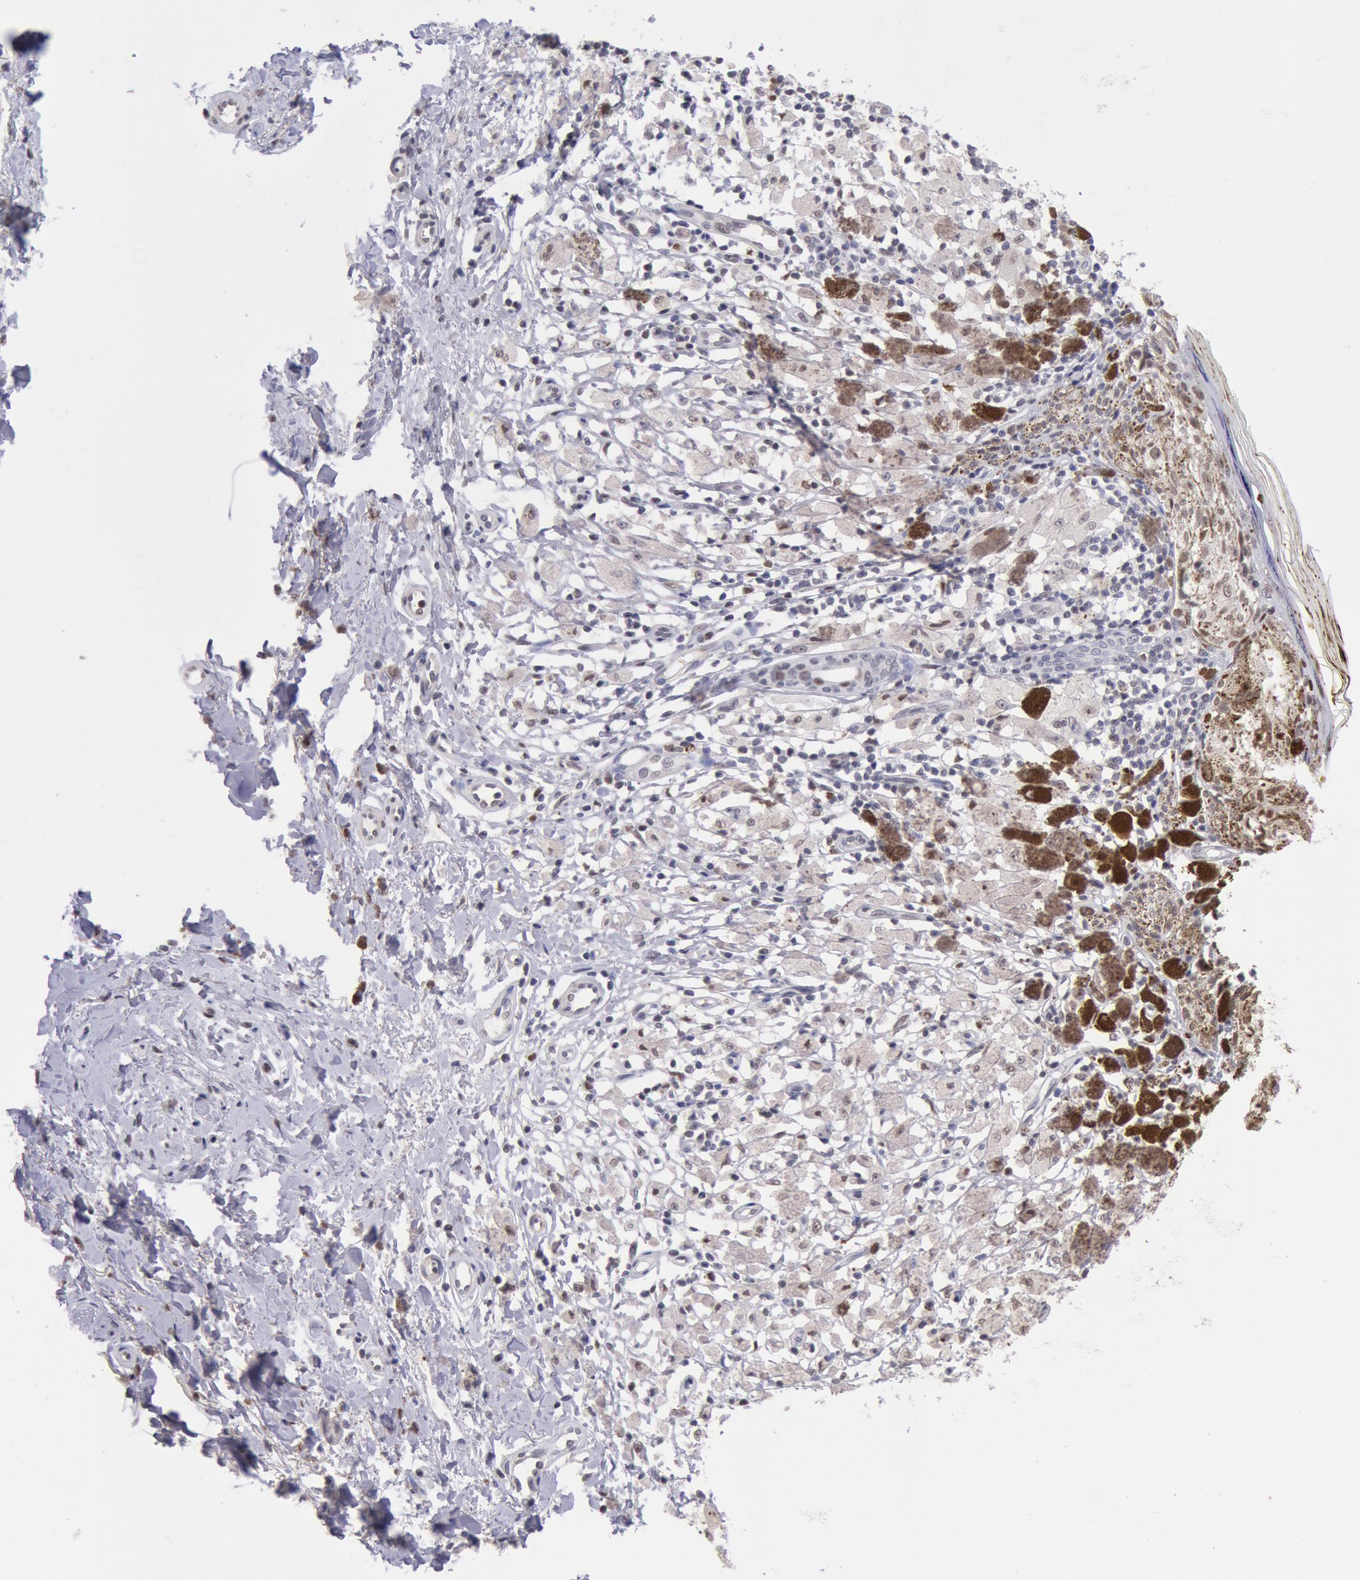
{"staining": {"intensity": "strong", "quantity": "25%-75%", "location": "cytoplasmic/membranous,nuclear"}, "tissue": "melanoma", "cell_type": "Tumor cells", "image_type": "cancer", "snomed": [{"axis": "morphology", "description": "Malignant melanoma, NOS"}, {"axis": "topography", "description": "Skin"}], "caption": "There is high levels of strong cytoplasmic/membranous and nuclear positivity in tumor cells of malignant melanoma, as demonstrated by immunohistochemical staining (brown color).", "gene": "MYH7", "patient": {"sex": "male", "age": 88}}